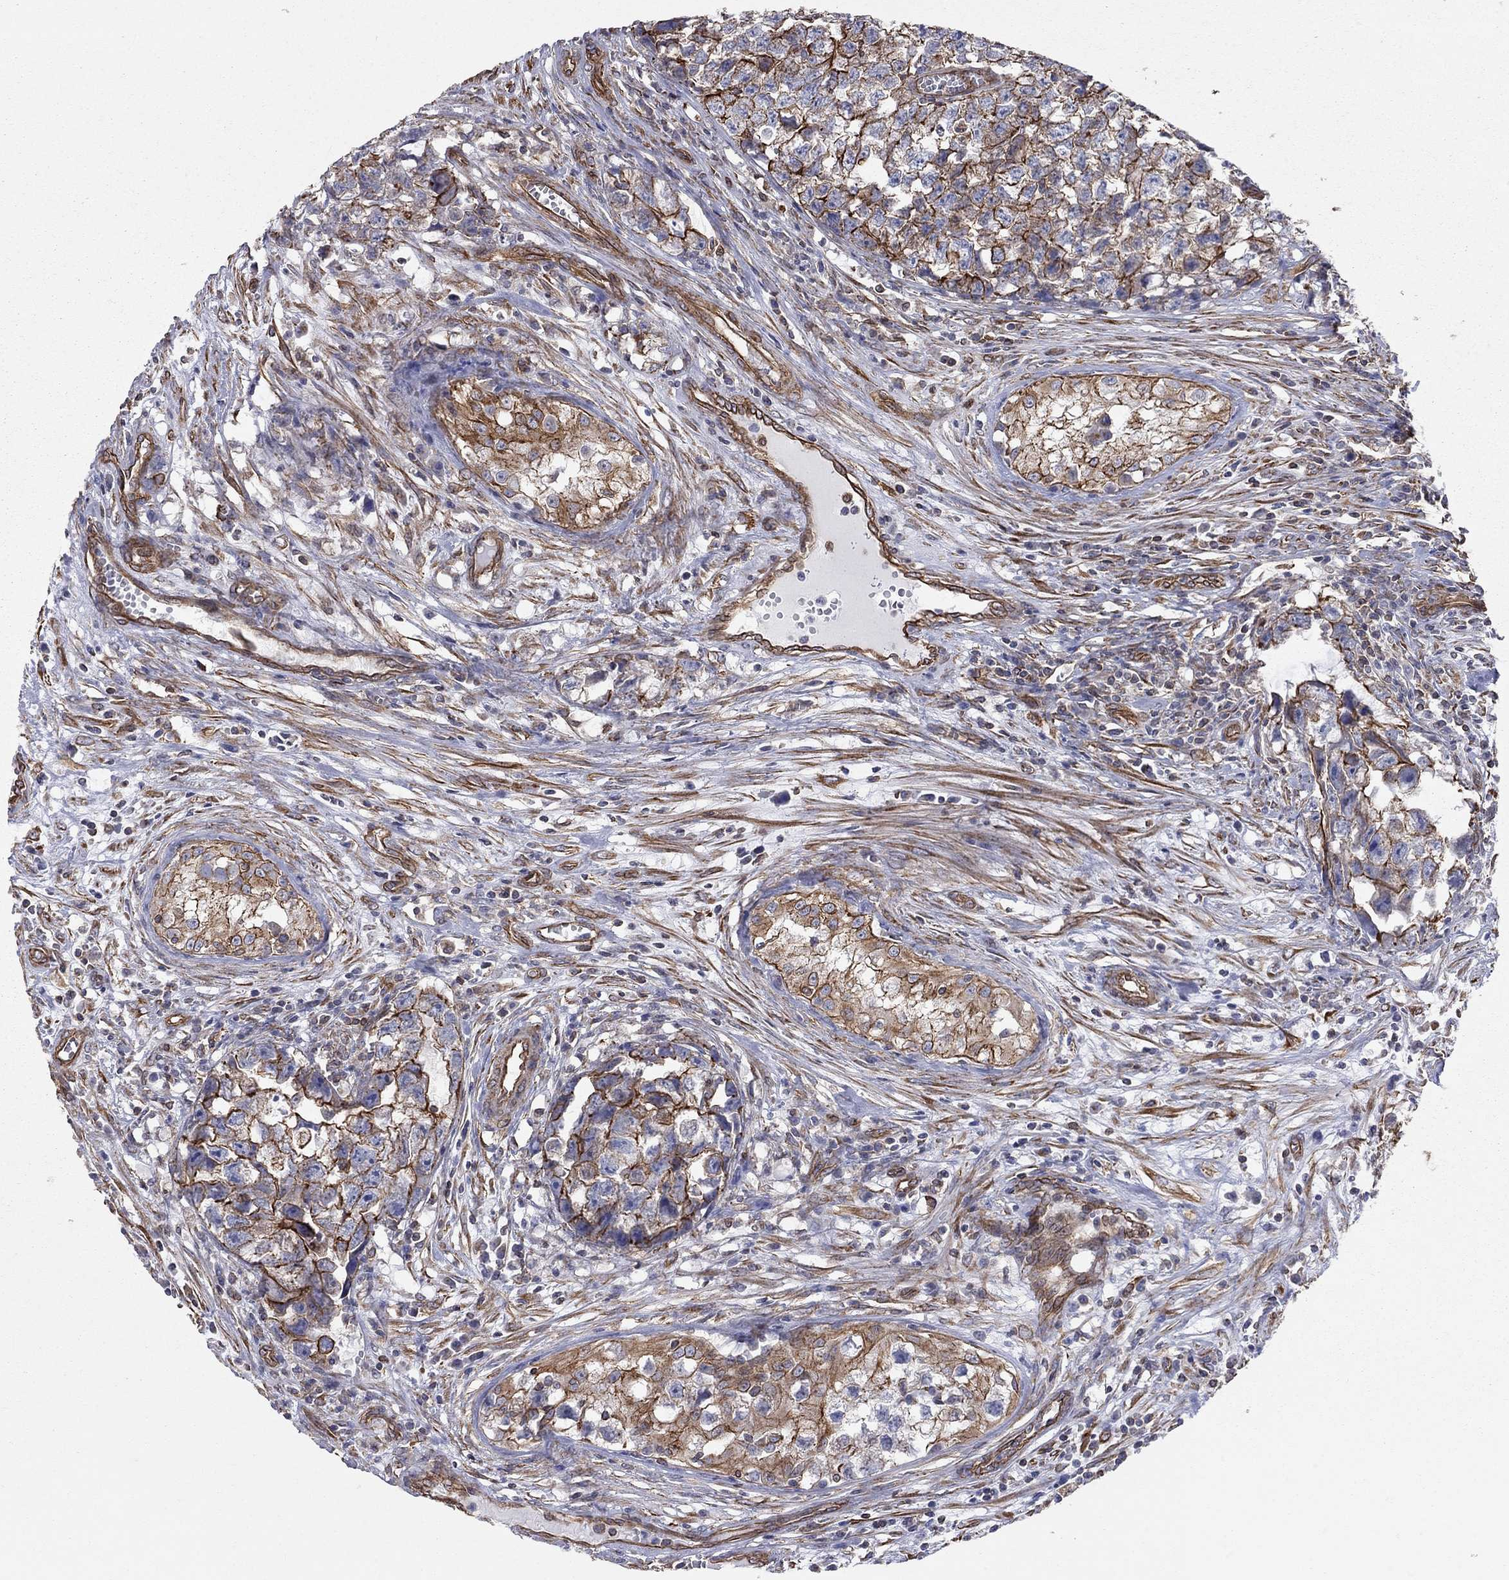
{"staining": {"intensity": "strong", "quantity": "25%-75%", "location": "cytoplasmic/membranous"}, "tissue": "testis cancer", "cell_type": "Tumor cells", "image_type": "cancer", "snomed": [{"axis": "morphology", "description": "Seminoma, NOS"}, {"axis": "morphology", "description": "Carcinoma, Embryonal, NOS"}, {"axis": "topography", "description": "Testis"}], "caption": "Immunohistochemical staining of testis cancer shows high levels of strong cytoplasmic/membranous protein expression in approximately 25%-75% of tumor cells.", "gene": "BICDL2", "patient": {"sex": "male", "age": 22}}